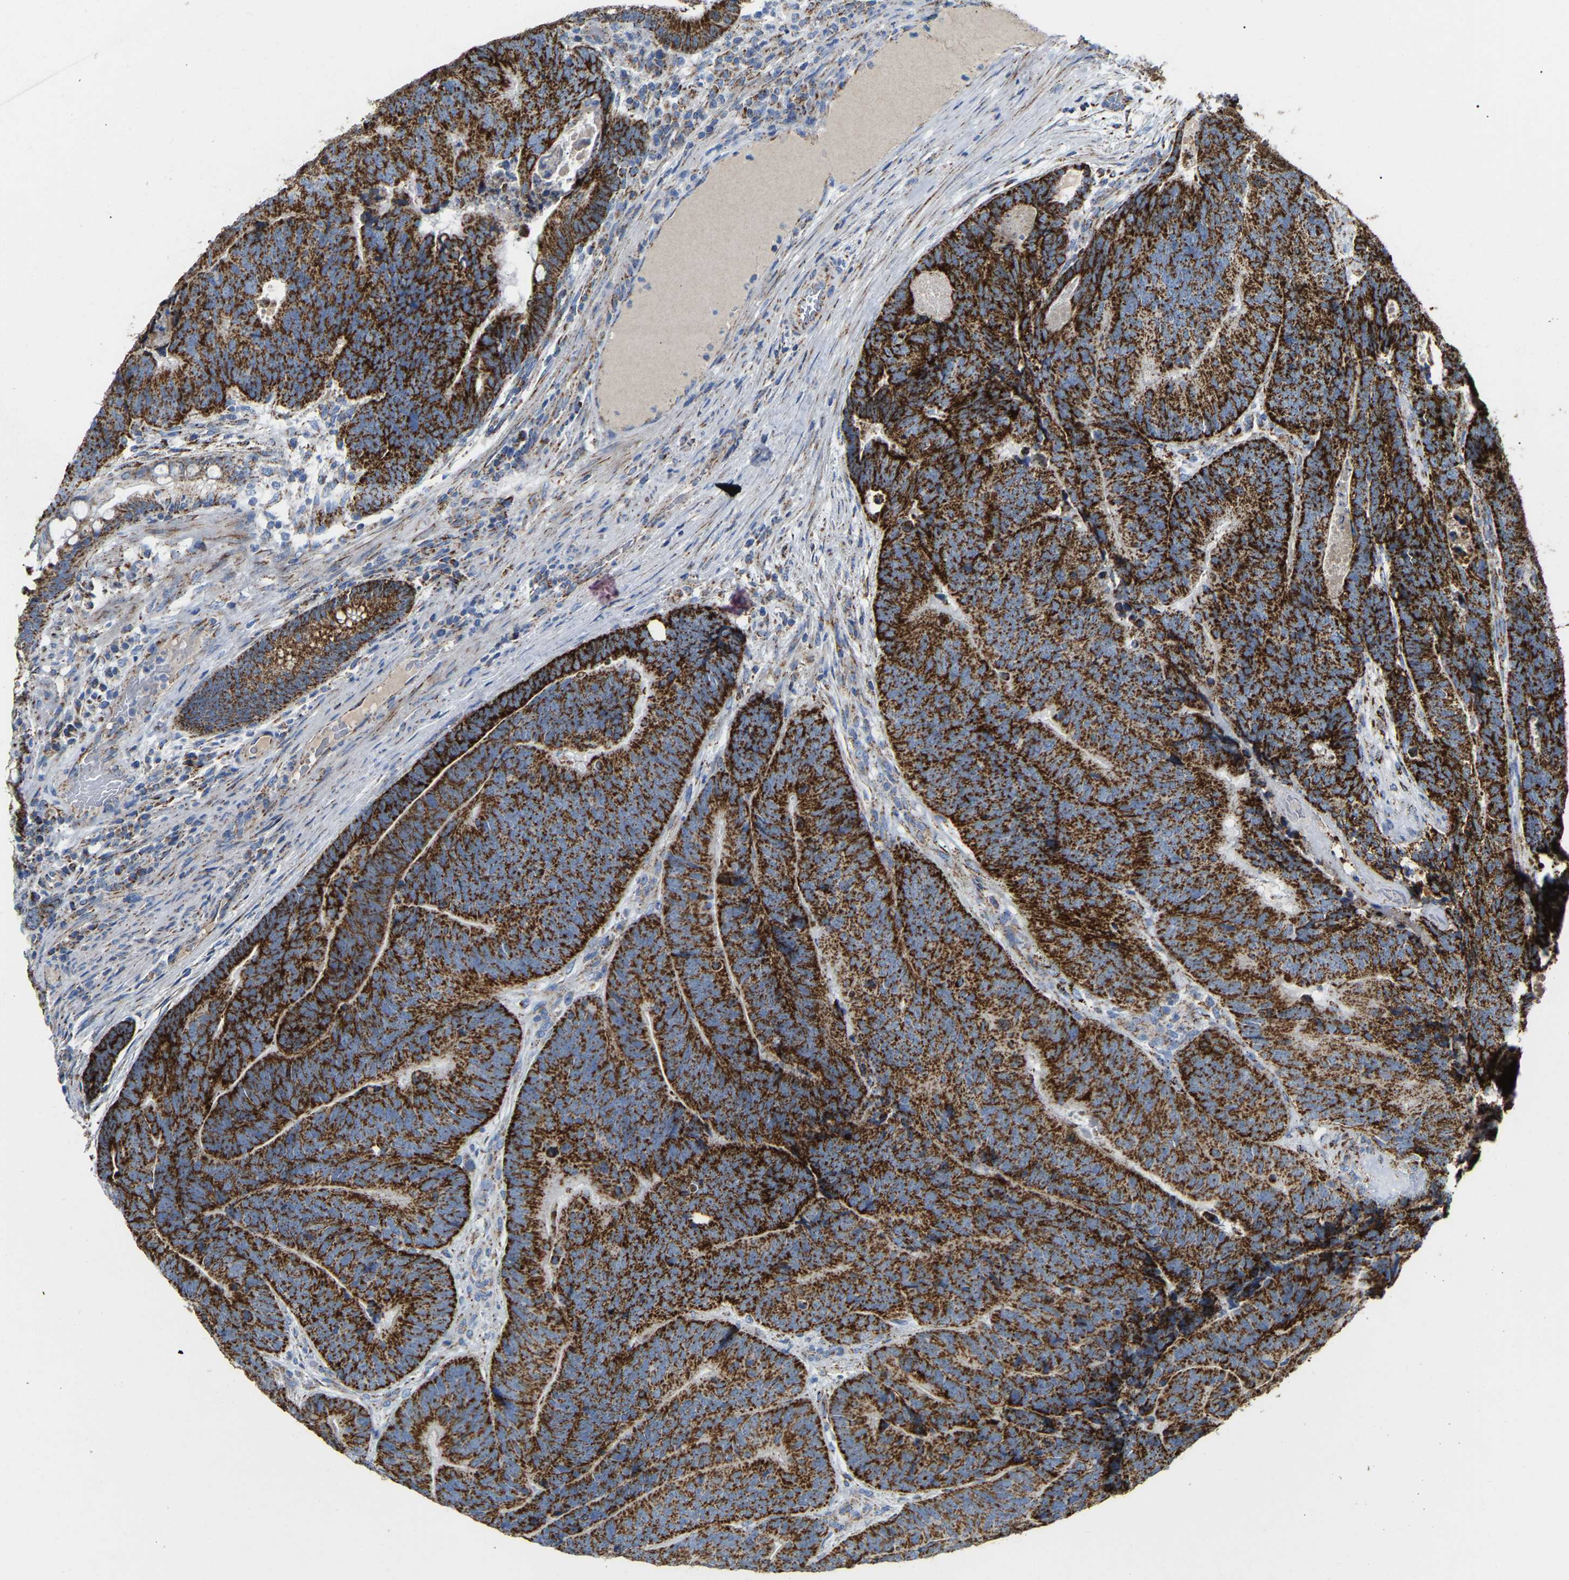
{"staining": {"intensity": "strong", "quantity": ">75%", "location": "cytoplasmic/membranous"}, "tissue": "colorectal cancer", "cell_type": "Tumor cells", "image_type": "cancer", "snomed": [{"axis": "morphology", "description": "Adenocarcinoma, NOS"}, {"axis": "topography", "description": "Colon"}], "caption": "A brown stain labels strong cytoplasmic/membranous expression of a protein in human adenocarcinoma (colorectal) tumor cells.", "gene": "HIBADH", "patient": {"sex": "female", "age": 67}}